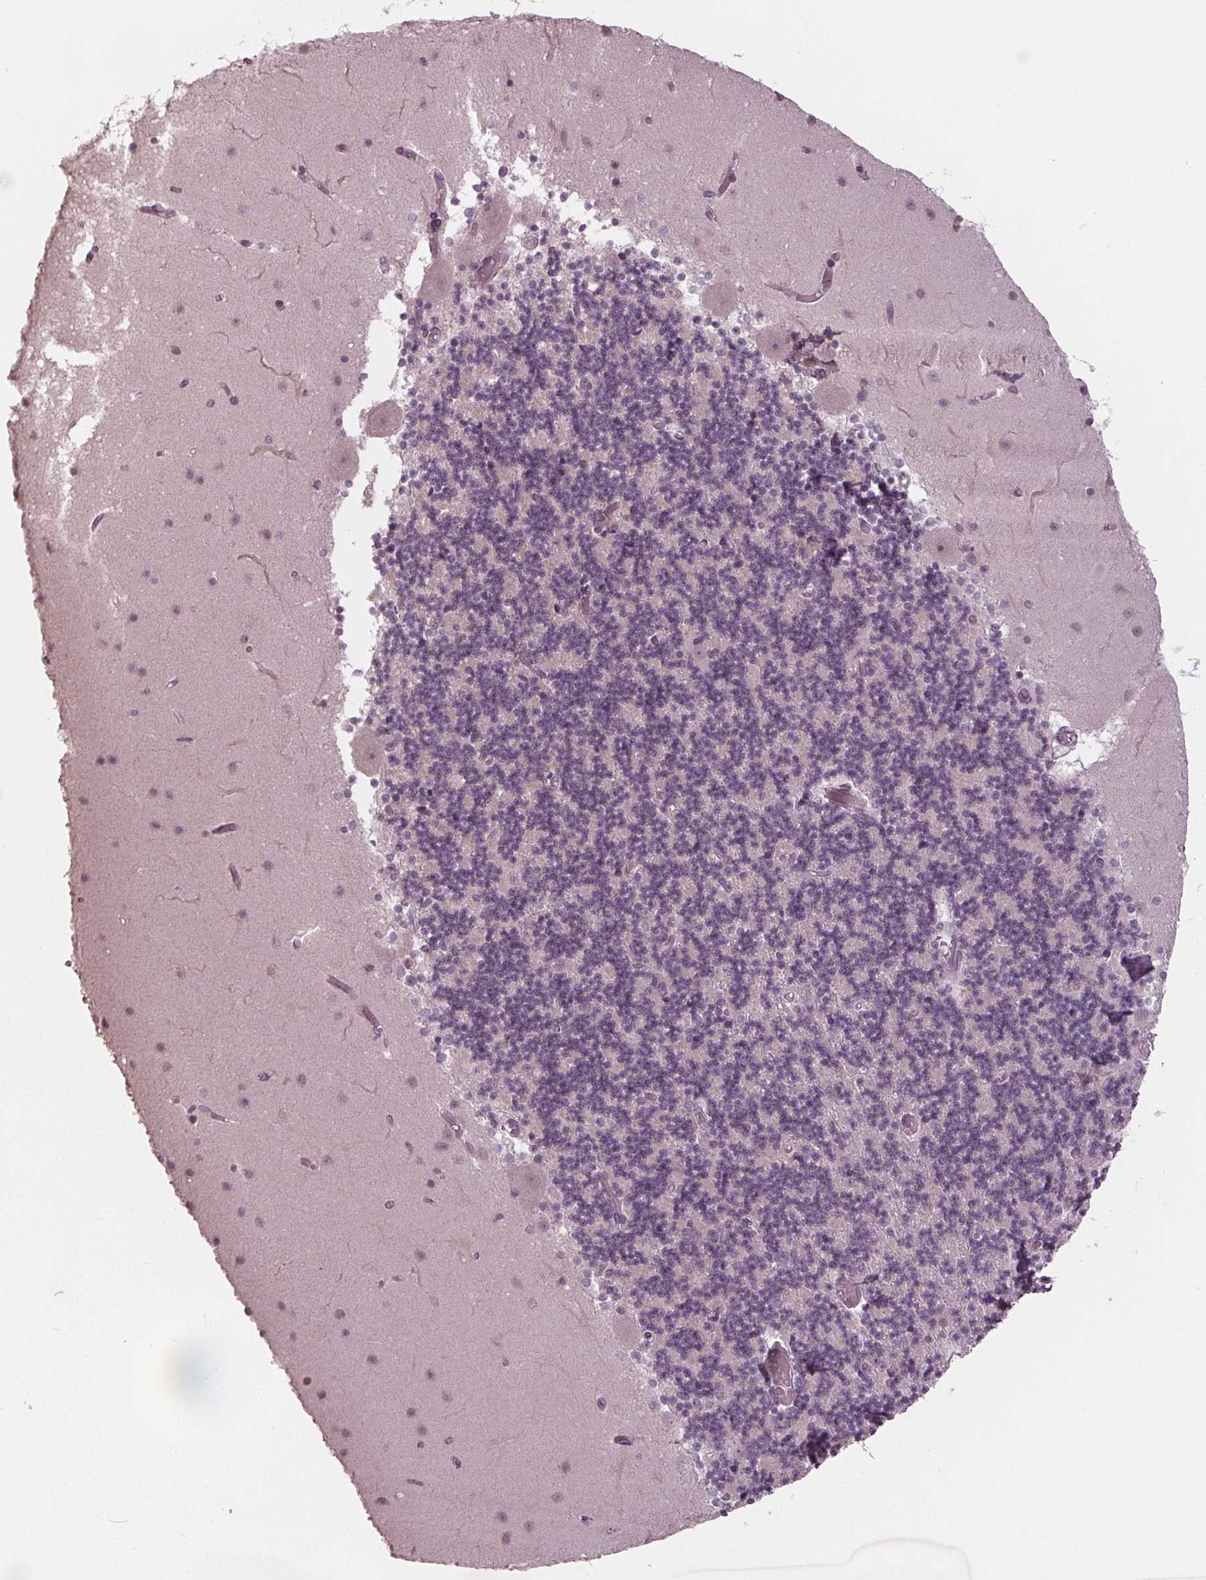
{"staining": {"intensity": "negative", "quantity": "none", "location": "none"}, "tissue": "cerebellum", "cell_type": "Cells in granular layer", "image_type": "normal", "snomed": [{"axis": "morphology", "description": "Normal tissue, NOS"}, {"axis": "topography", "description": "Cerebellum"}], "caption": "Micrograph shows no protein expression in cells in granular layer of normal cerebellum. (DAB (3,3'-diaminobenzidine) IHC, high magnification).", "gene": "CXCL16", "patient": {"sex": "female", "age": 28}}